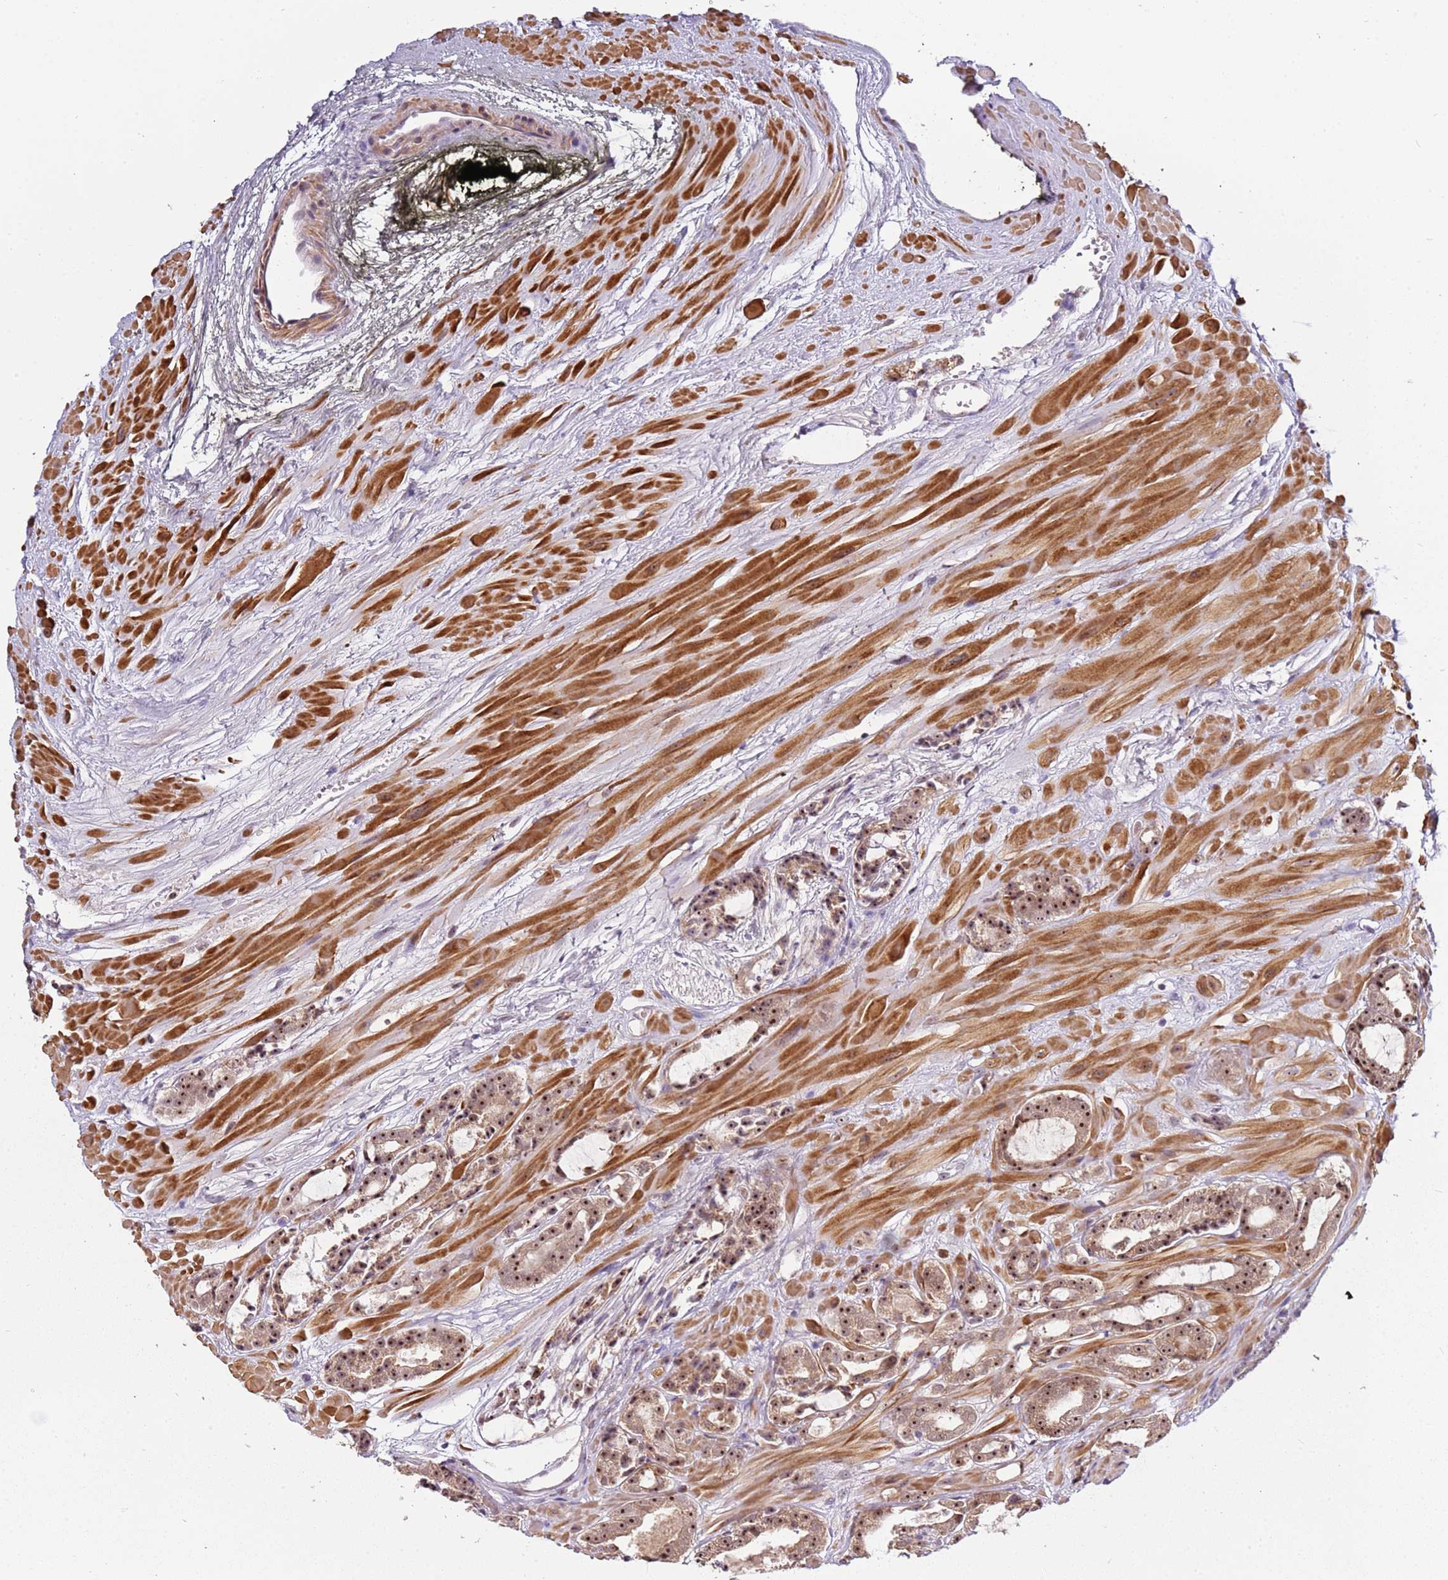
{"staining": {"intensity": "moderate", "quantity": ">75%", "location": "nuclear"}, "tissue": "prostate cancer", "cell_type": "Tumor cells", "image_type": "cancer", "snomed": [{"axis": "morphology", "description": "Adenocarcinoma, High grade"}, {"axis": "topography", "description": "Prostate"}], "caption": "There is medium levels of moderate nuclear expression in tumor cells of high-grade adenocarcinoma (prostate), as demonstrated by immunohistochemical staining (brown color).", "gene": "UCMA", "patient": {"sex": "male", "age": 71}}